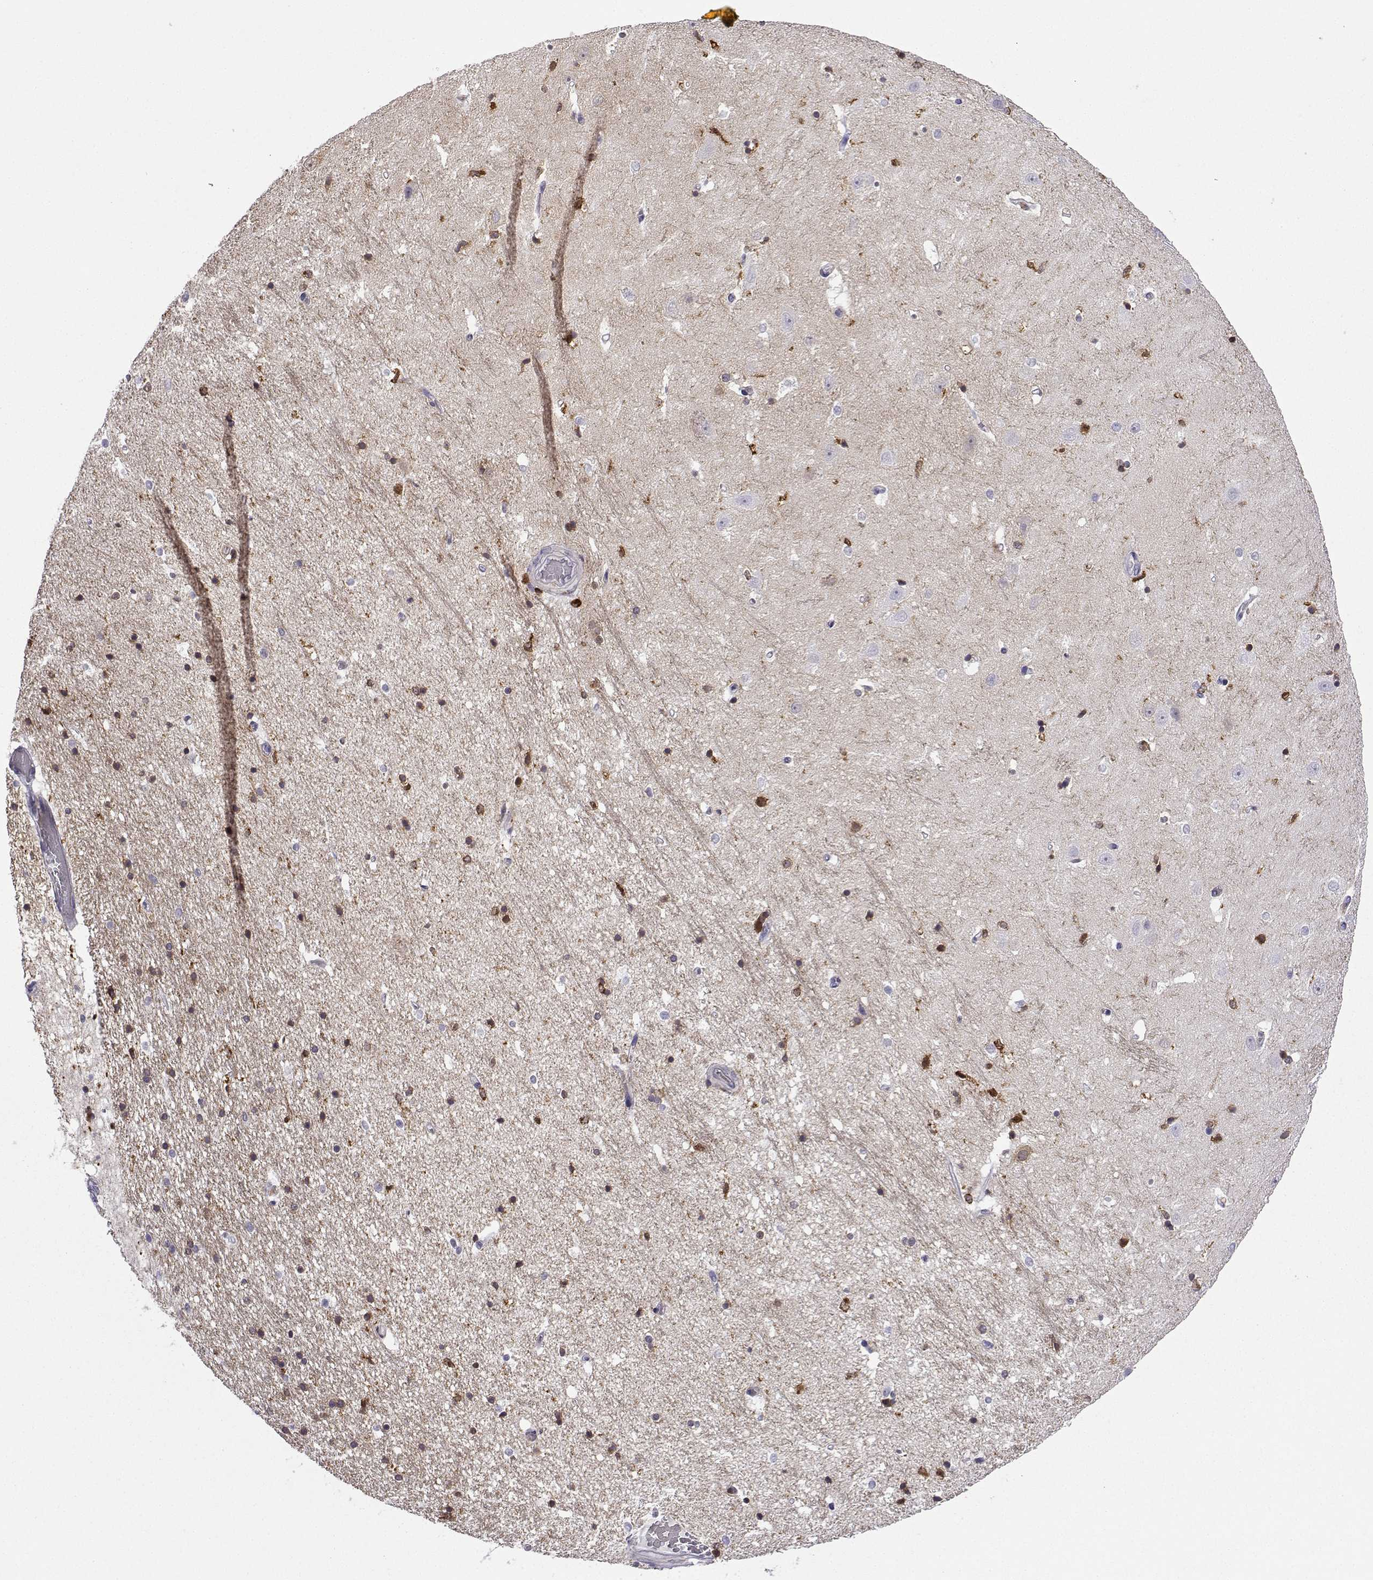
{"staining": {"intensity": "strong", "quantity": "<25%", "location": "cytoplasmic/membranous"}, "tissue": "hippocampus", "cell_type": "Glial cells", "image_type": "normal", "snomed": [{"axis": "morphology", "description": "Normal tissue, NOS"}, {"axis": "topography", "description": "Hippocampus"}], "caption": "High-power microscopy captured an IHC image of benign hippocampus, revealing strong cytoplasmic/membranous staining in about <25% of glial cells.", "gene": "DOCK10", "patient": {"sex": "male", "age": 44}}